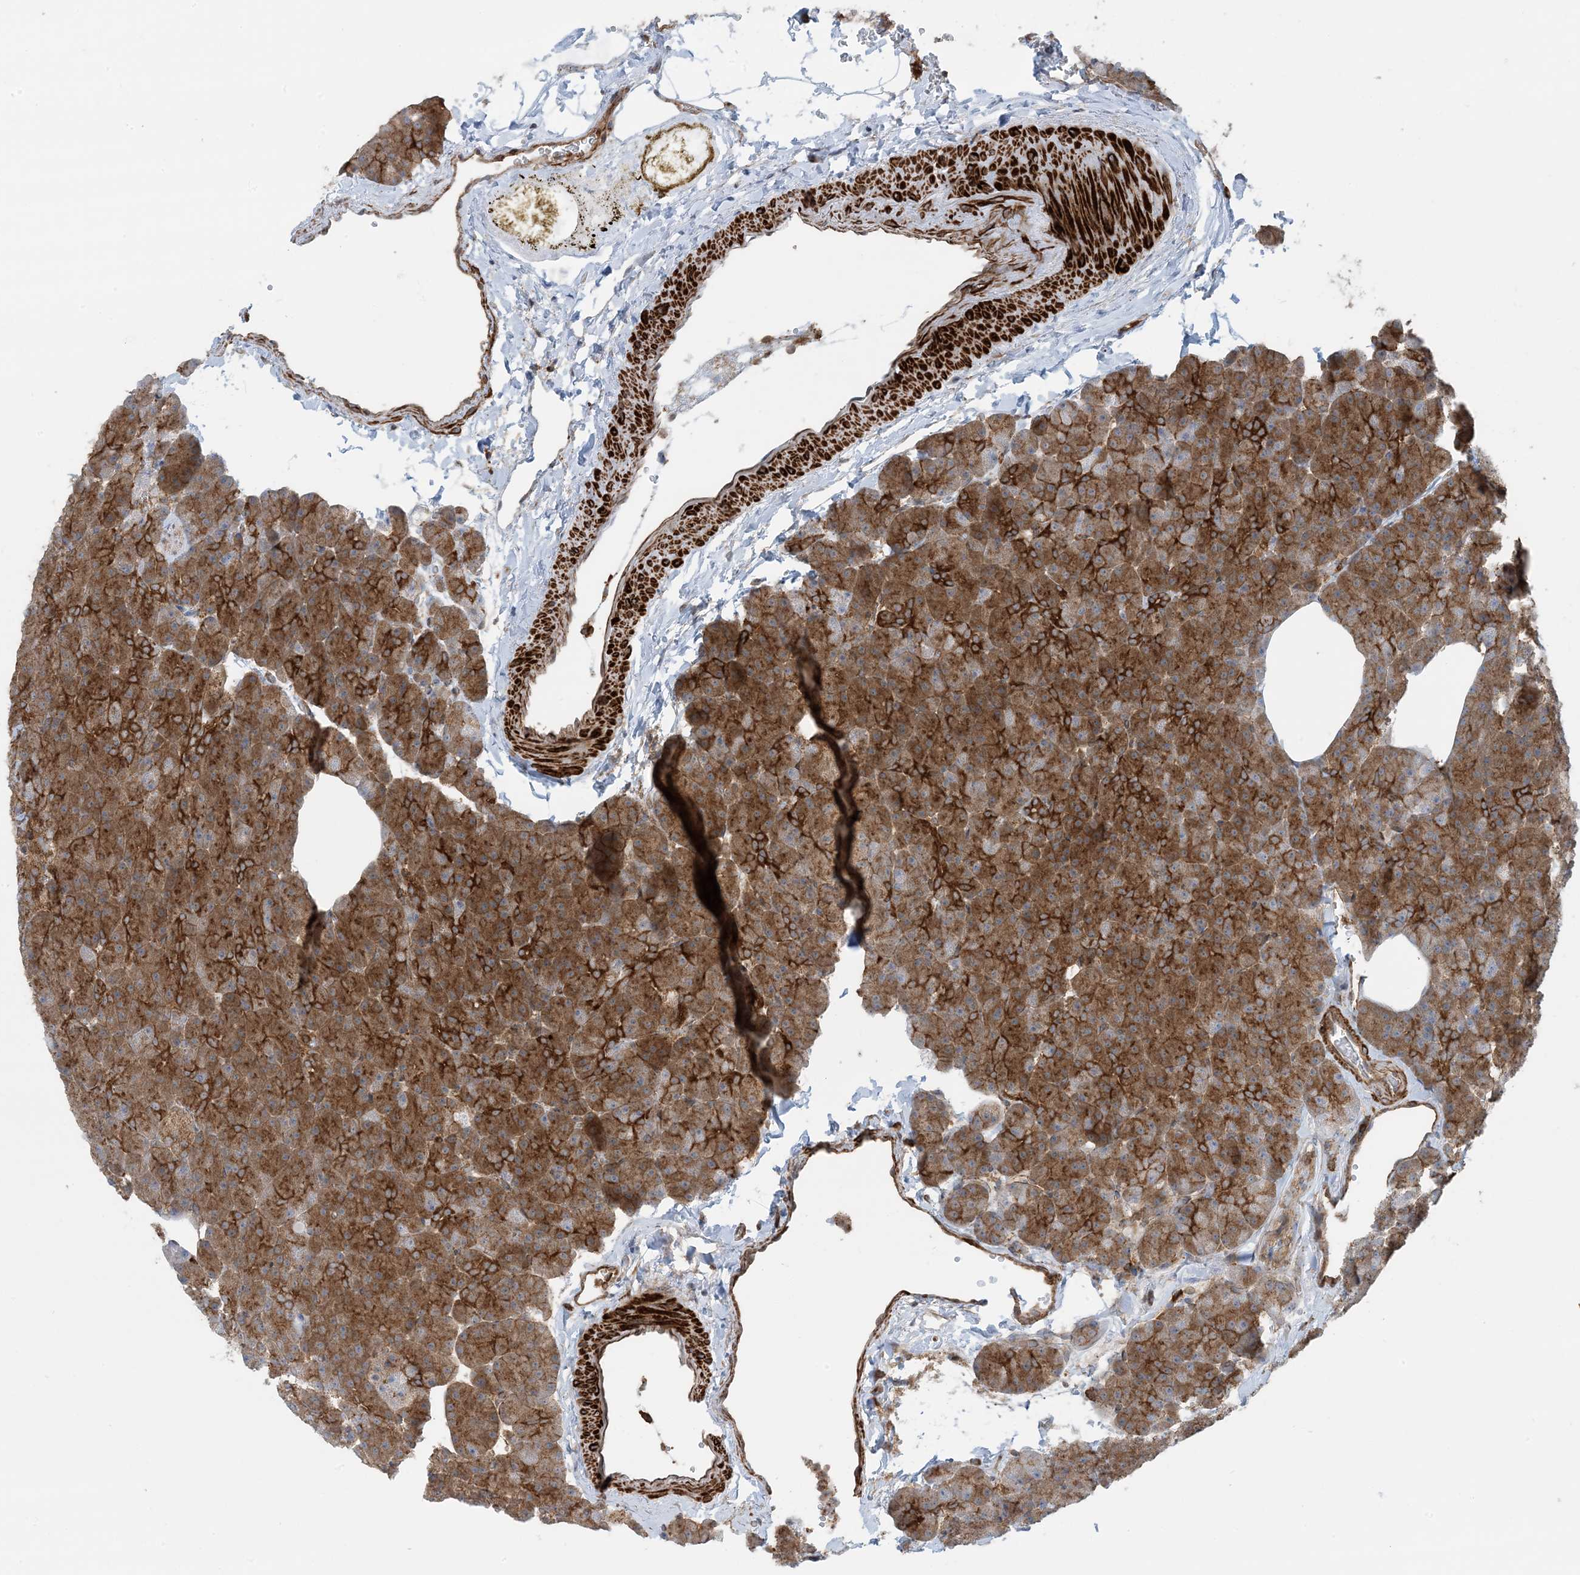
{"staining": {"intensity": "strong", "quantity": ">75%", "location": "cytoplasmic/membranous"}, "tissue": "pancreas", "cell_type": "Exocrine glandular cells", "image_type": "normal", "snomed": [{"axis": "morphology", "description": "Normal tissue, NOS"}, {"axis": "morphology", "description": "Carcinoid, malignant, NOS"}, {"axis": "topography", "description": "Pancreas"}], "caption": "Approximately >75% of exocrine glandular cells in normal human pancreas exhibit strong cytoplasmic/membranous protein staining as visualized by brown immunohistochemical staining.", "gene": "STAM2", "patient": {"sex": "female", "age": 35}}